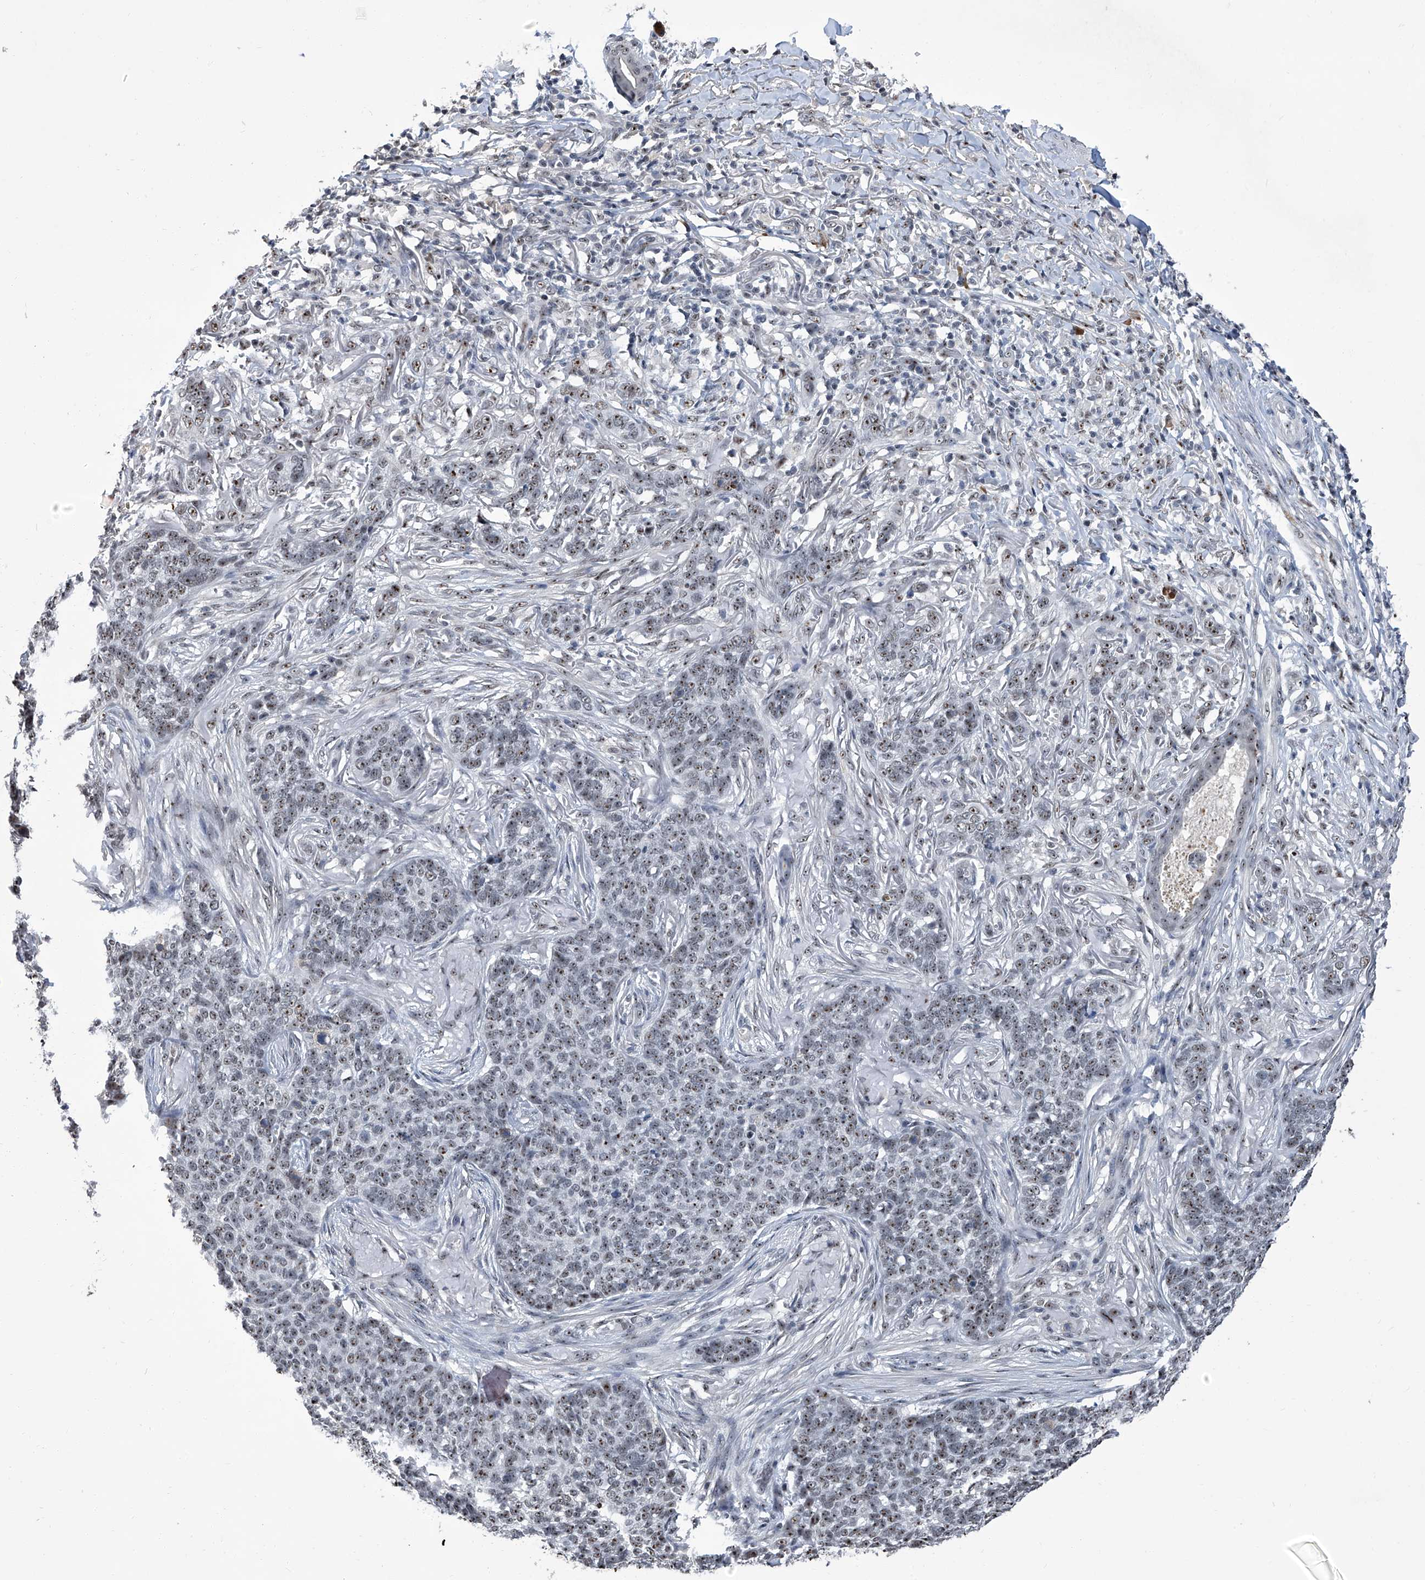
{"staining": {"intensity": "moderate", "quantity": ">75%", "location": "nuclear"}, "tissue": "skin cancer", "cell_type": "Tumor cells", "image_type": "cancer", "snomed": [{"axis": "morphology", "description": "Basal cell carcinoma"}, {"axis": "topography", "description": "Skin"}], "caption": "The histopathology image exhibits a brown stain indicating the presence of a protein in the nuclear of tumor cells in skin cancer. Using DAB (brown) and hematoxylin (blue) stains, captured at high magnification using brightfield microscopy.", "gene": "CMTR1", "patient": {"sex": "male", "age": 85}}